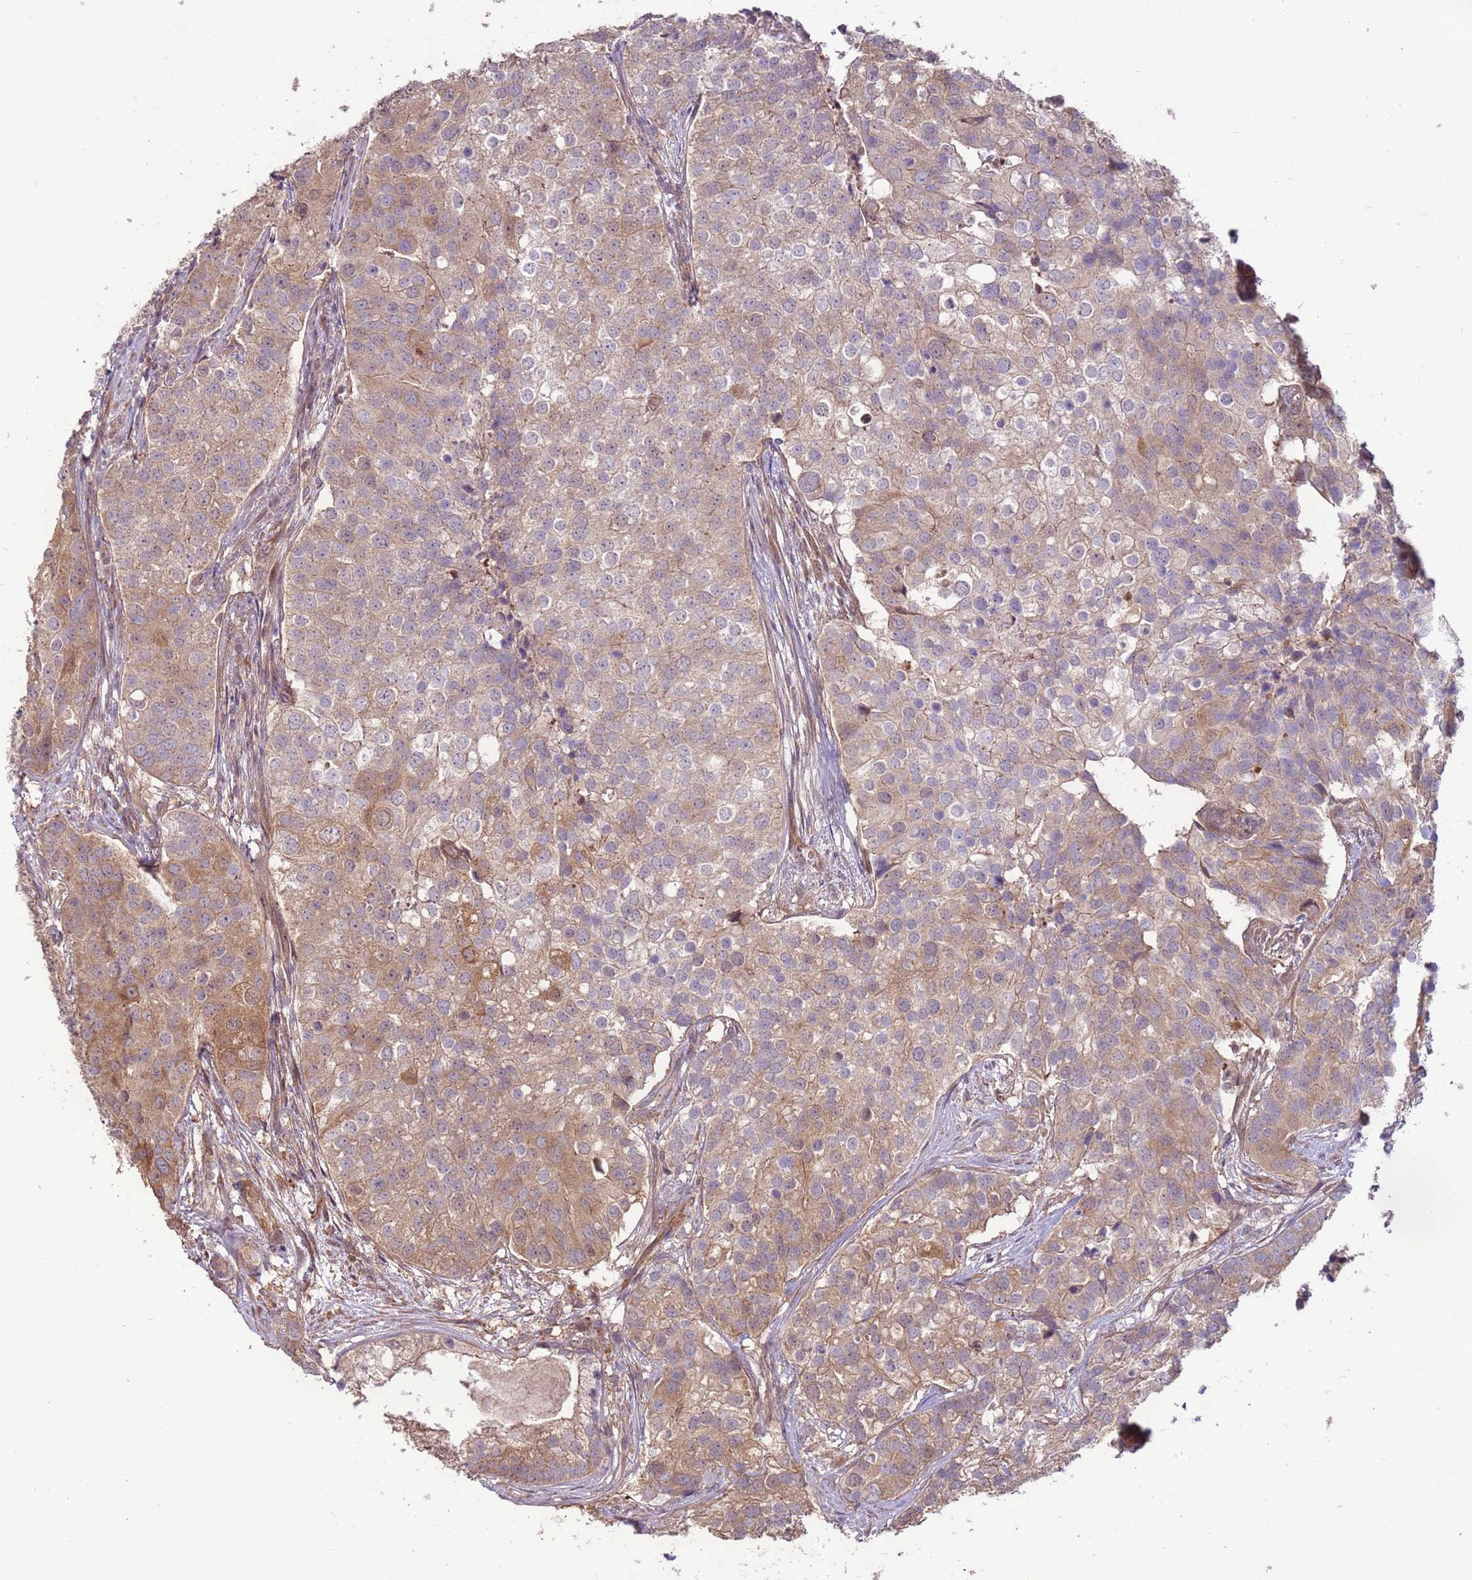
{"staining": {"intensity": "weak", "quantity": "25%-75%", "location": "cytoplasmic/membranous"}, "tissue": "prostate cancer", "cell_type": "Tumor cells", "image_type": "cancer", "snomed": [{"axis": "morphology", "description": "Adenocarcinoma, High grade"}, {"axis": "topography", "description": "Prostate"}], "caption": "High-grade adenocarcinoma (prostate) tissue shows weak cytoplasmic/membranous expression in about 25%-75% of tumor cells, visualized by immunohistochemistry. Ihc stains the protein in brown and the nuclei are stained blue.", "gene": "CCDC112", "patient": {"sex": "male", "age": 62}}